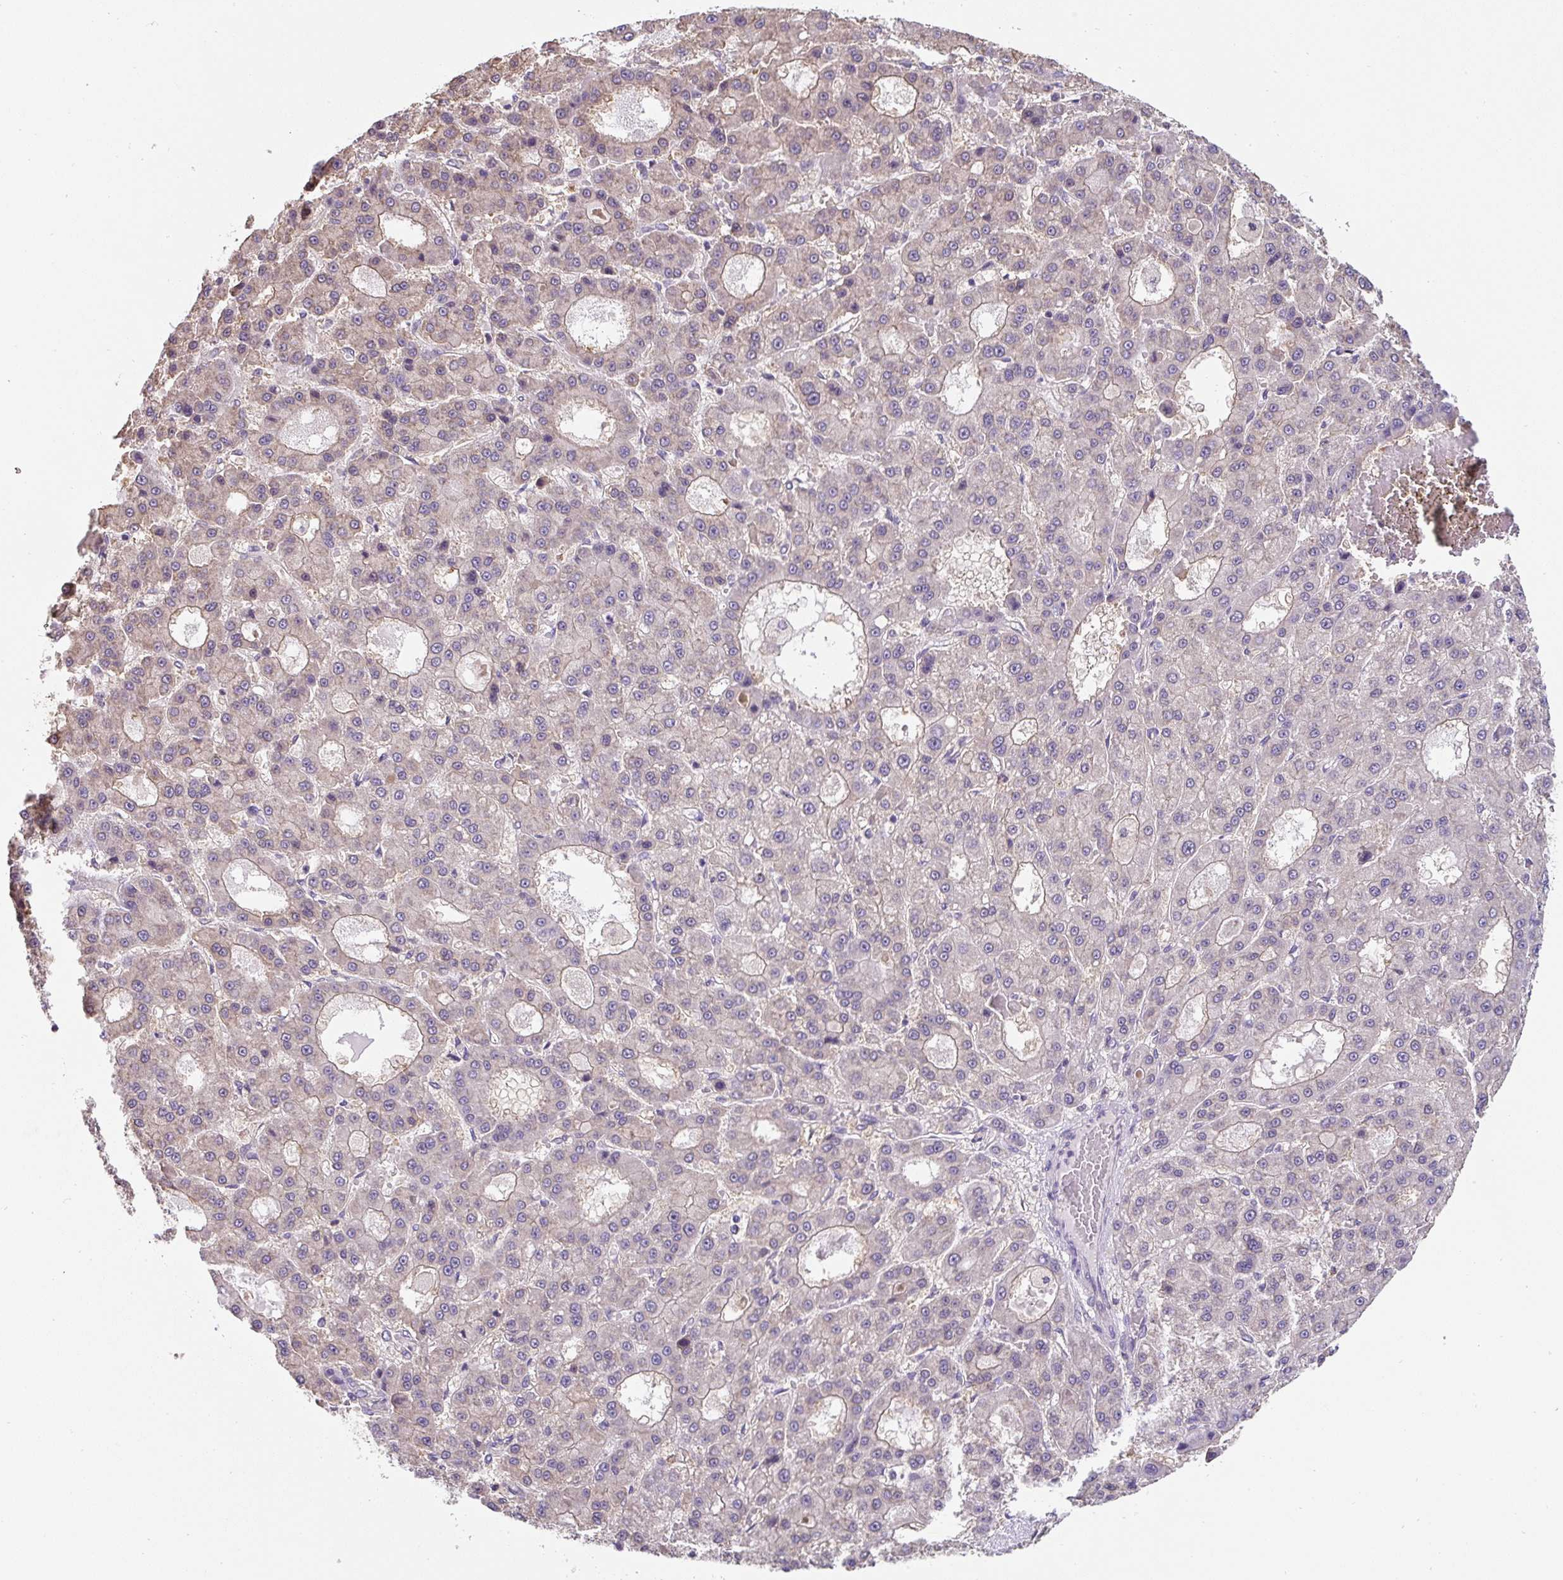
{"staining": {"intensity": "weak", "quantity": "25%-75%", "location": "cytoplasmic/membranous"}, "tissue": "liver cancer", "cell_type": "Tumor cells", "image_type": "cancer", "snomed": [{"axis": "morphology", "description": "Carcinoma, Hepatocellular, NOS"}, {"axis": "topography", "description": "Liver"}], "caption": "Human liver hepatocellular carcinoma stained for a protein (brown) exhibits weak cytoplasmic/membranous positive staining in about 25%-75% of tumor cells.", "gene": "ST13", "patient": {"sex": "male", "age": 70}}